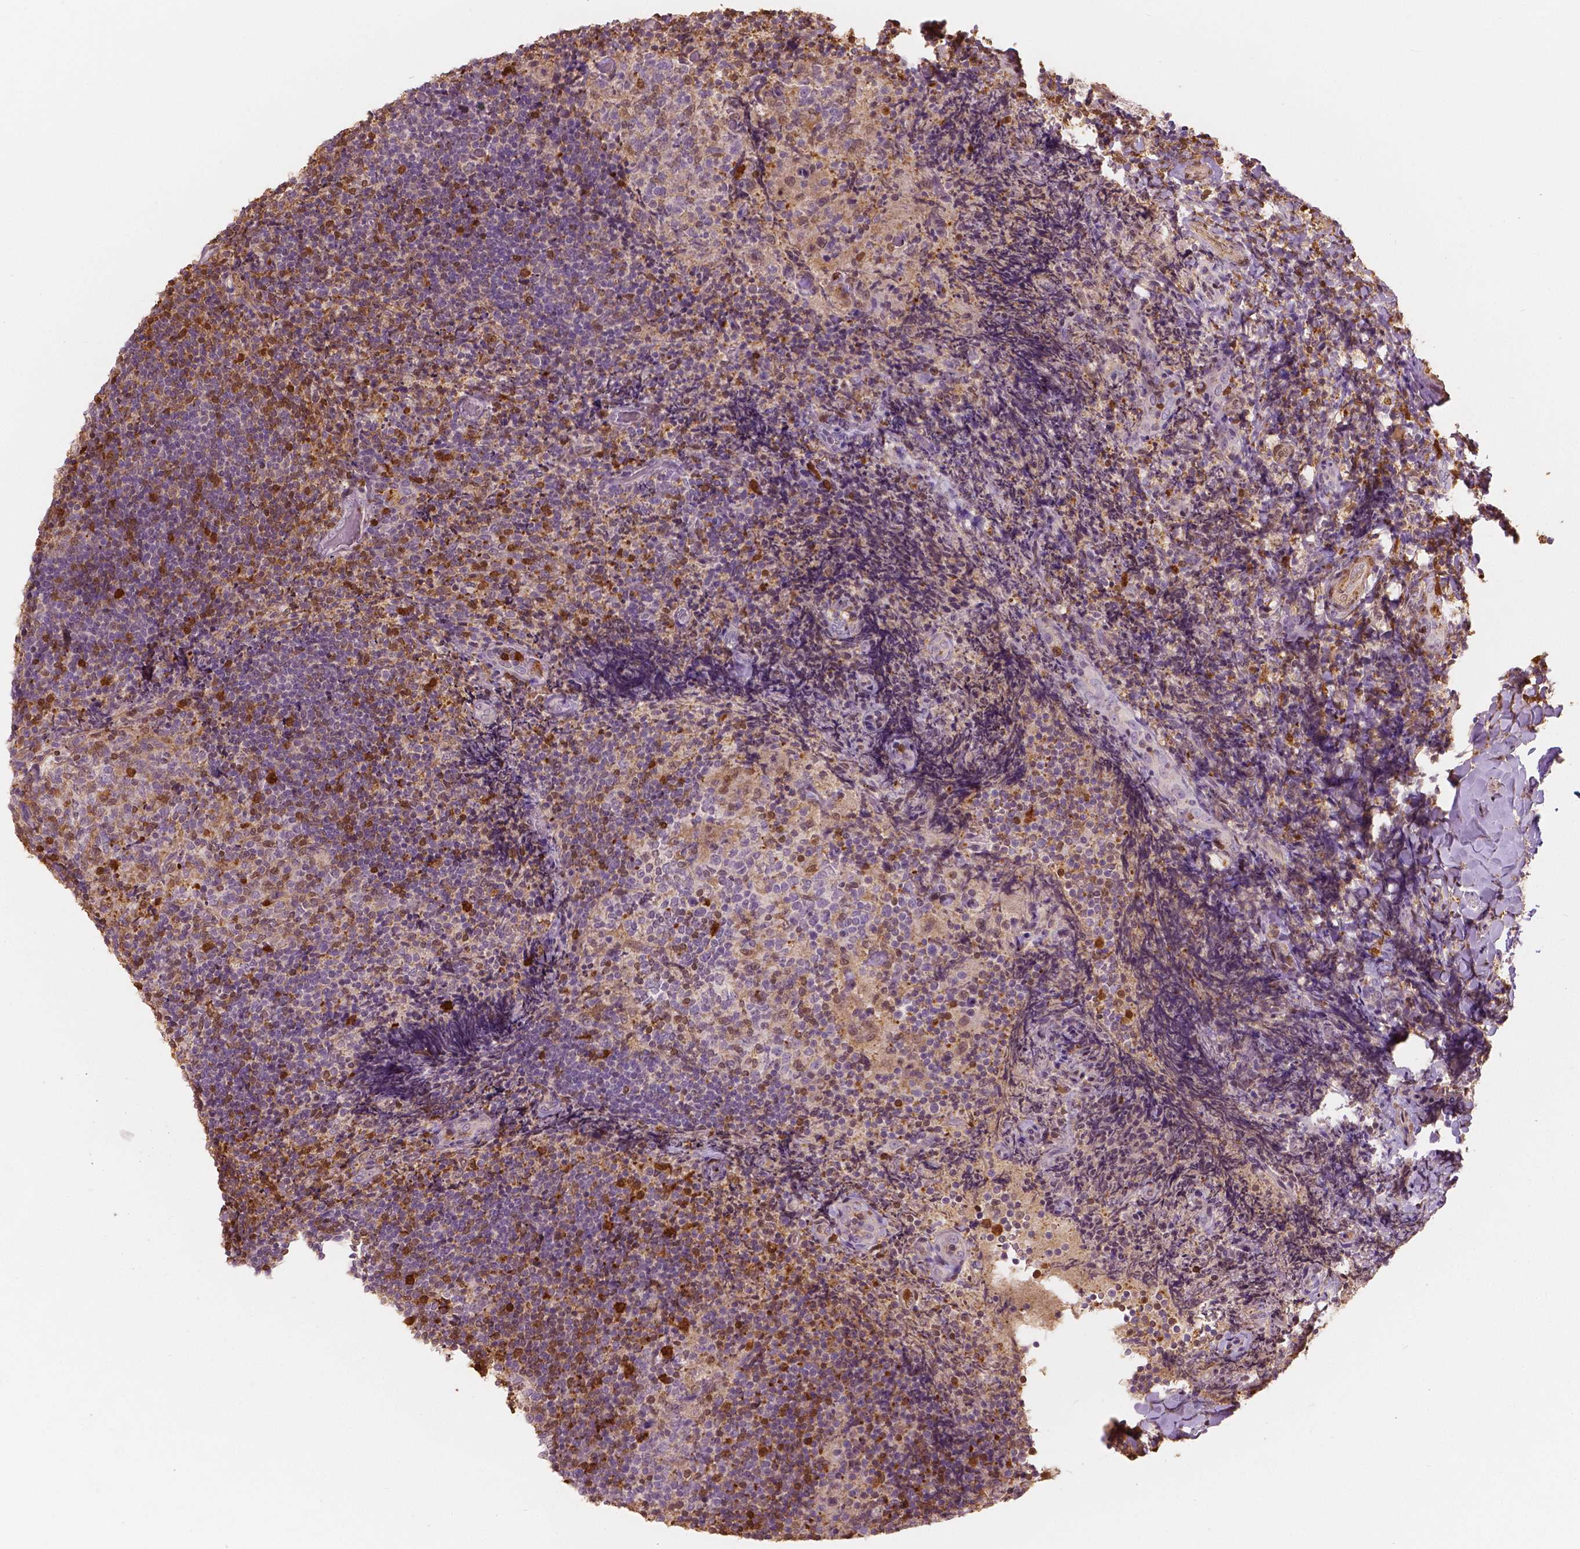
{"staining": {"intensity": "moderate", "quantity": "<25%", "location": "cytoplasmic/membranous,nuclear"}, "tissue": "tonsil", "cell_type": "Germinal center cells", "image_type": "normal", "snomed": [{"axis": "morphology", "description": "Normal tissue, NOS"}, {"axis": "topography", "description": "Tonsil"}], "caption": "Germinal center cells show low levels of moderate cytoplasmic/membranous,nuclear staining in about <25% of cells in unremarkable tonsil. Nuclei are stained in blue.", "gene": "S100A4", "patient": {"sex": "female", "age": 10}}